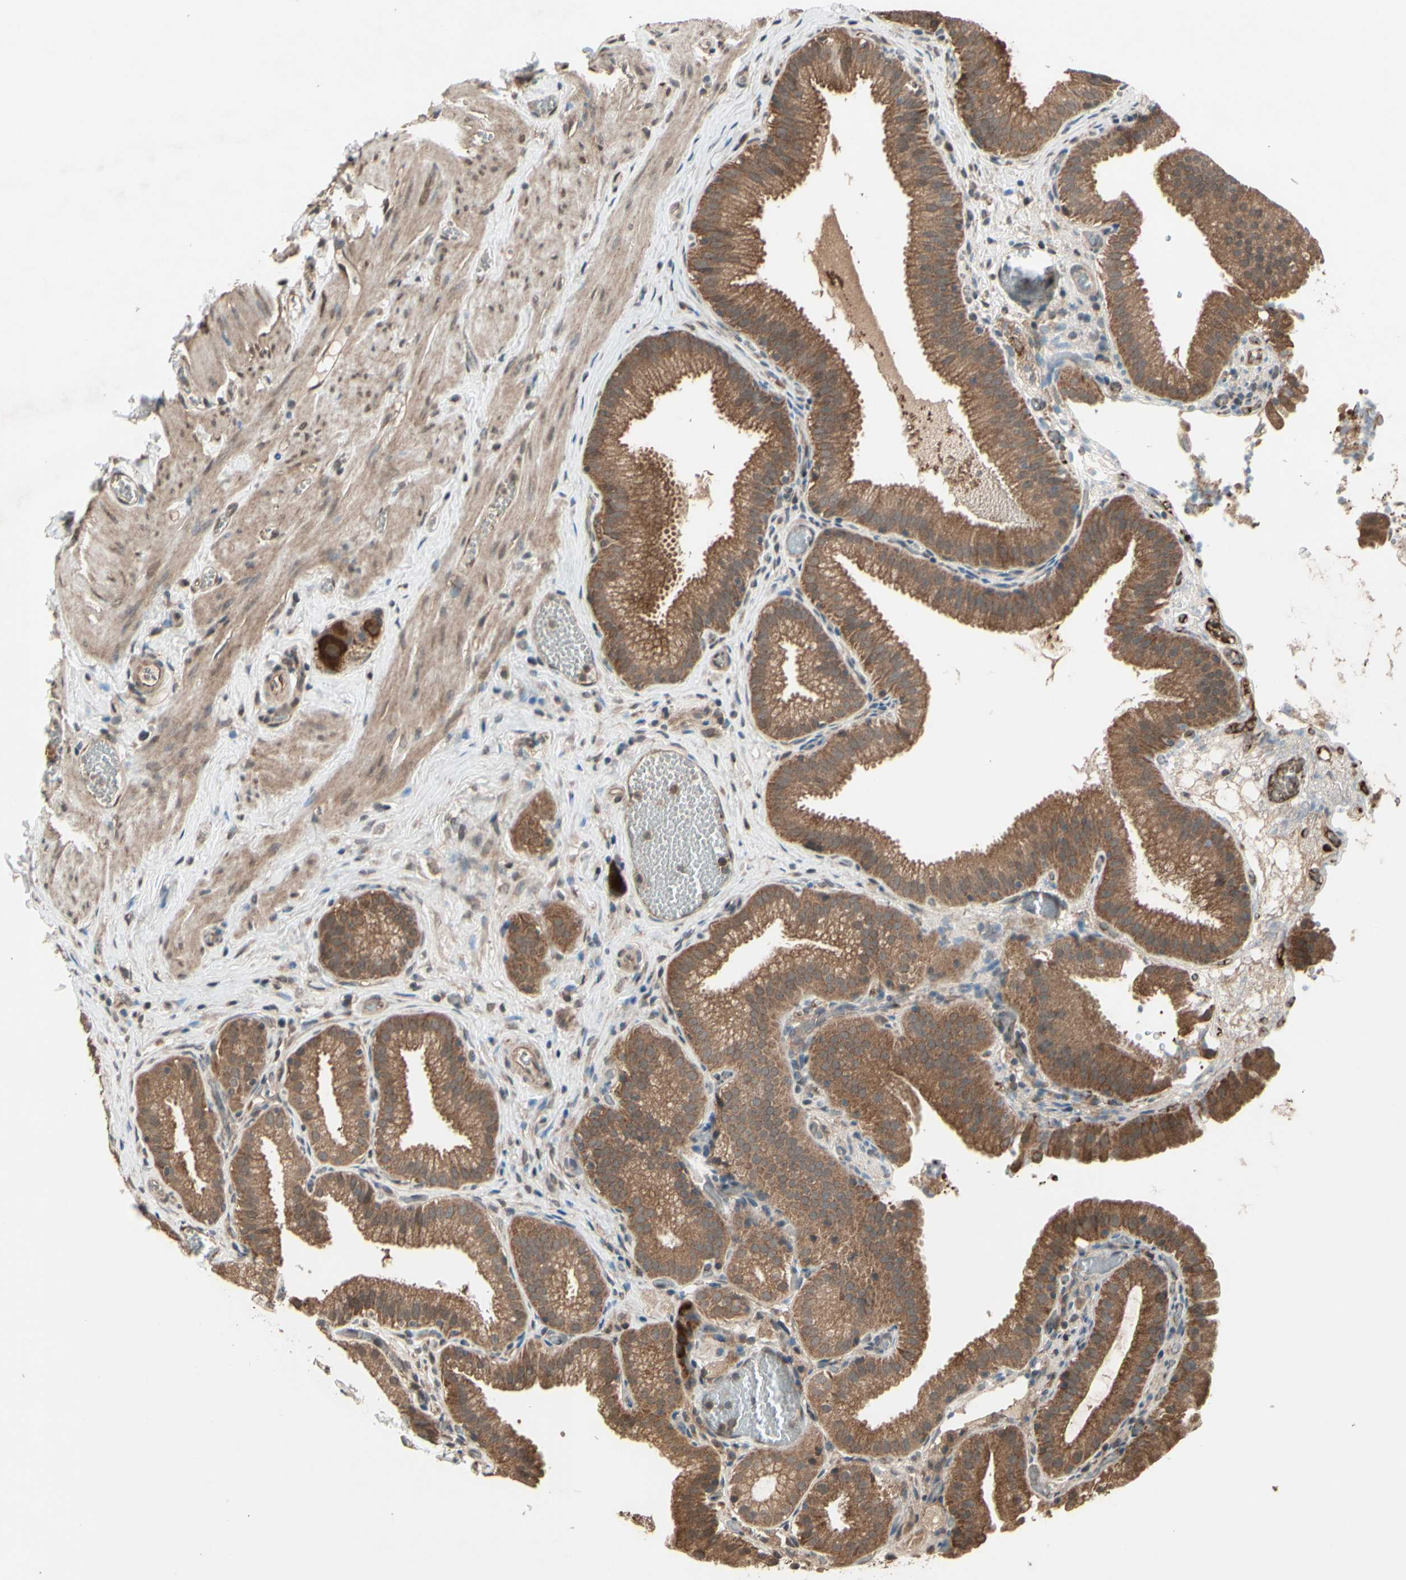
{"staining": {"intensity": "moderate", "quantity": ">75%", "location": "cytoplasmic/membranous"}, "tissue": "gallbladder", "cell_type": "Glandular cells", "image_type": "normal", "snomed": [{"axis": "morphology", "description": "Normal tissue, NOS"}, {"axis": "topography", "description": "Gallbladder"}], "caption": "An immunohistochemistry micrograph of benign tissue is shown. Protein staining in brown shows moderate cytoplasmic/membranous positivity in gallbladder within glandular cells. The protein of interest is stained brown, and the nuclei are stained in blue (DAB IHC with brightfield microscopy, high magnification).", "gene": "PNPLA7", "patient": {"sex": "male", "age": 54}}